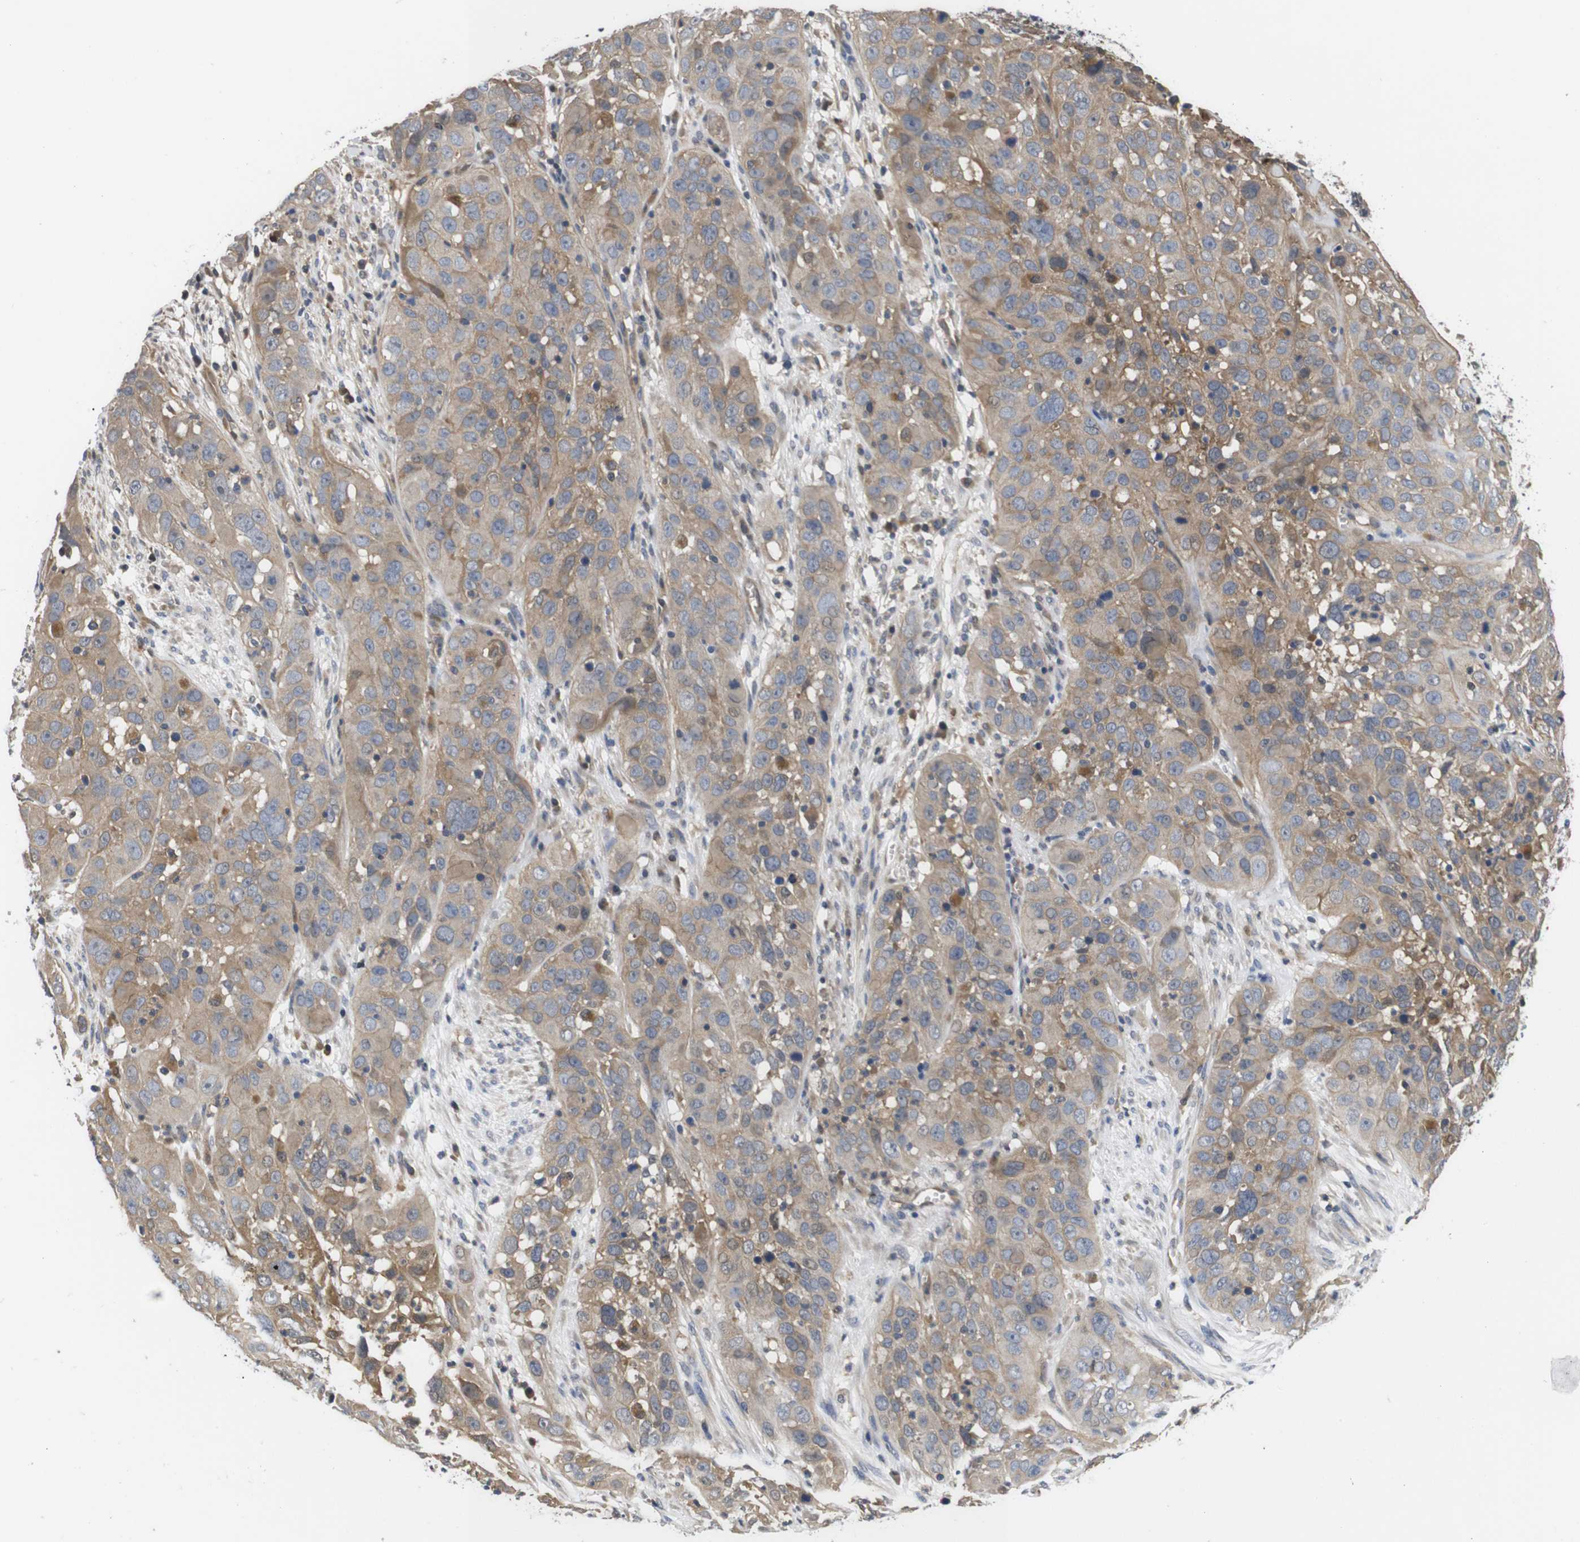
{"staining": {"intensity": "weak", "quantity": ">75%", "location": "cytoplasmic/membranous"}, "tissue": "cervical cancer", "cell_type": "Tumor cells", "image_type": "cancer", "snomed": [{"axis": "morphology", "description": "Squamous cell carcinoma, NOS"}, {"axis": "topography", "description": "Cervix"}], "caption": "Immunohistochemistry image of neoplastic tissue: human cervical squamous cell carcinoma stained using IHC displays low levels of weak protein expression localized specifically in the cytoplasmic/membranous of tumor cells, appearing as a cytoplasmic/membranous brown color.", "gene": "DDR1", "patient": {"sex": "female", "age": 32}}